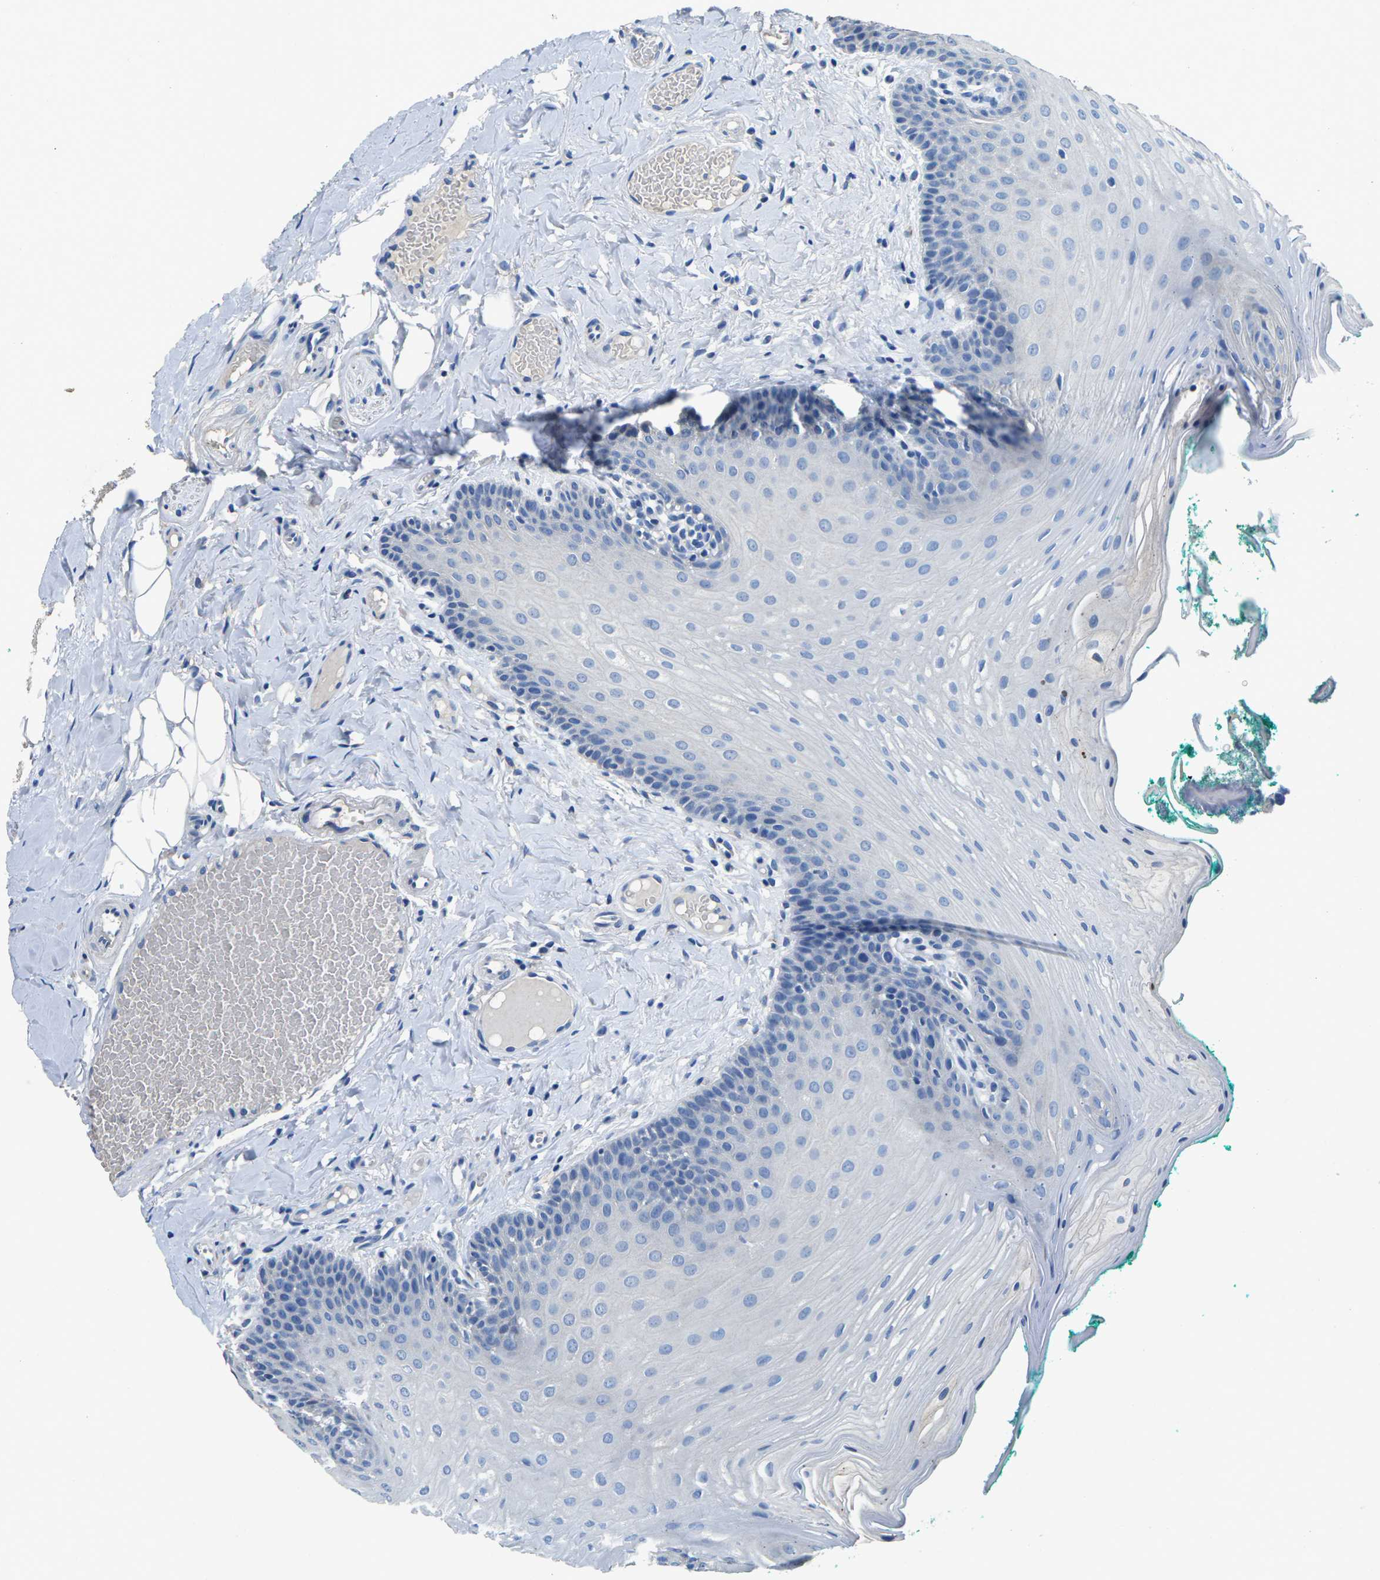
{"staining": {"intensity": "negative", "quantity": "none", "location": "none"}, "tissue": "oral mucosa", "cell_type": "Squamous epithelial cells", "image_type": "normal", "snomed": [{"axis": "morphology", "description": "Normal tissue, NOS"}, {"axis": "topography", "description": "Oral tissue"}], "caption": "Histopathology image shows no protein staining in squamous epithelial cells of unremarkable oral mucosa.", "gene": "B4GAT1", "patient": {"sex": "male", "age": 58}}